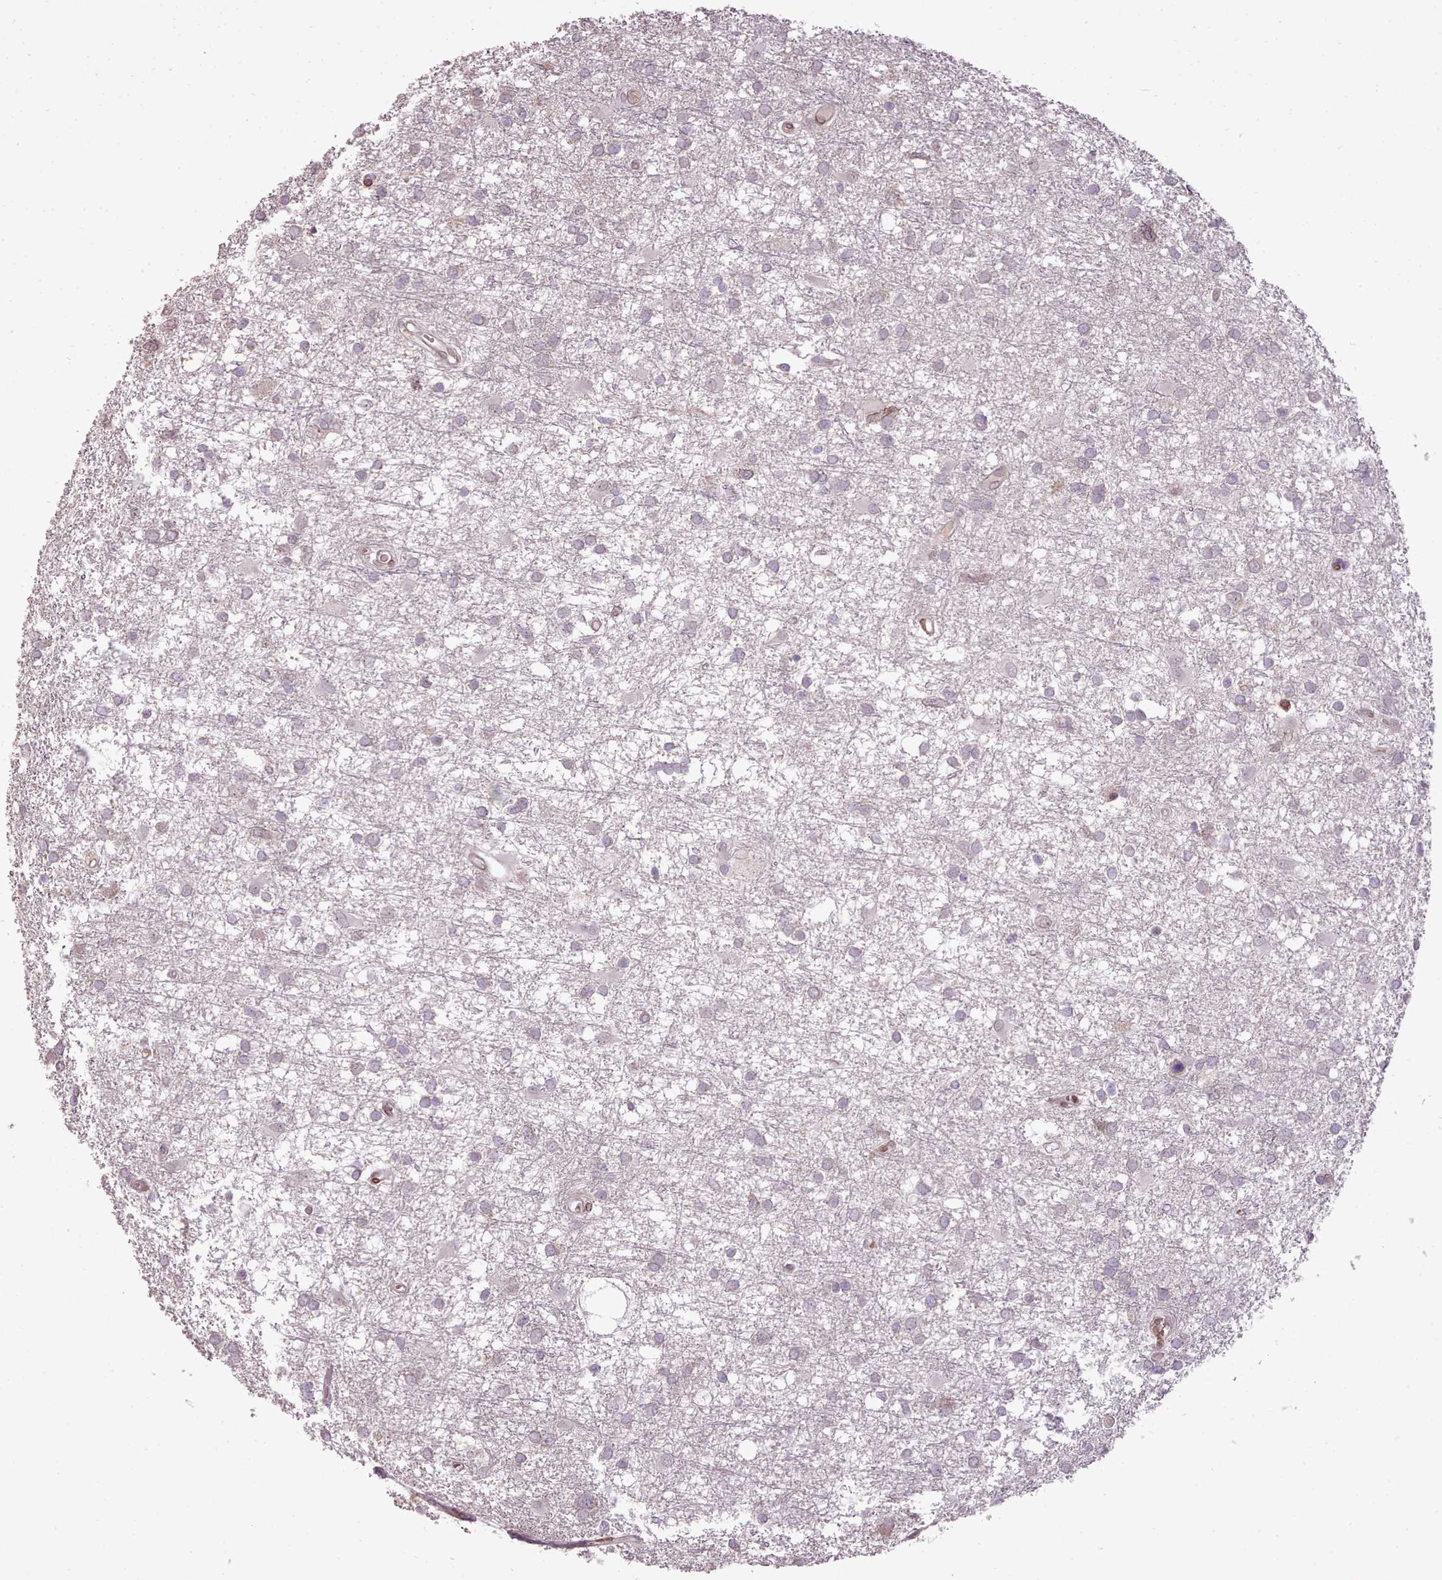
{"staining": {"intensity": "negative", "quantity": "none", "location": "none"}, "tissue": "glioma", "cell_type": "Tumor cells", "image_type": "cancer", "snomed": [{"axis": "morphology", "description": "Glioma, malignant, High grade"}, {"axis": "topography", "description": "Brain"}], "caption": "DAB immunohistochemical staining of human malignant high-grade glioma exhibits no significant expression in tumor cells. (Stains: DAB (3,3'-diaminobenzidine) immunohistochemistry with hematoxylin counter stain, Microscopy: brightfield microscopy at high magnification).", "gene": "CABP1", "patient": {"sex": "male", "age": 61}}